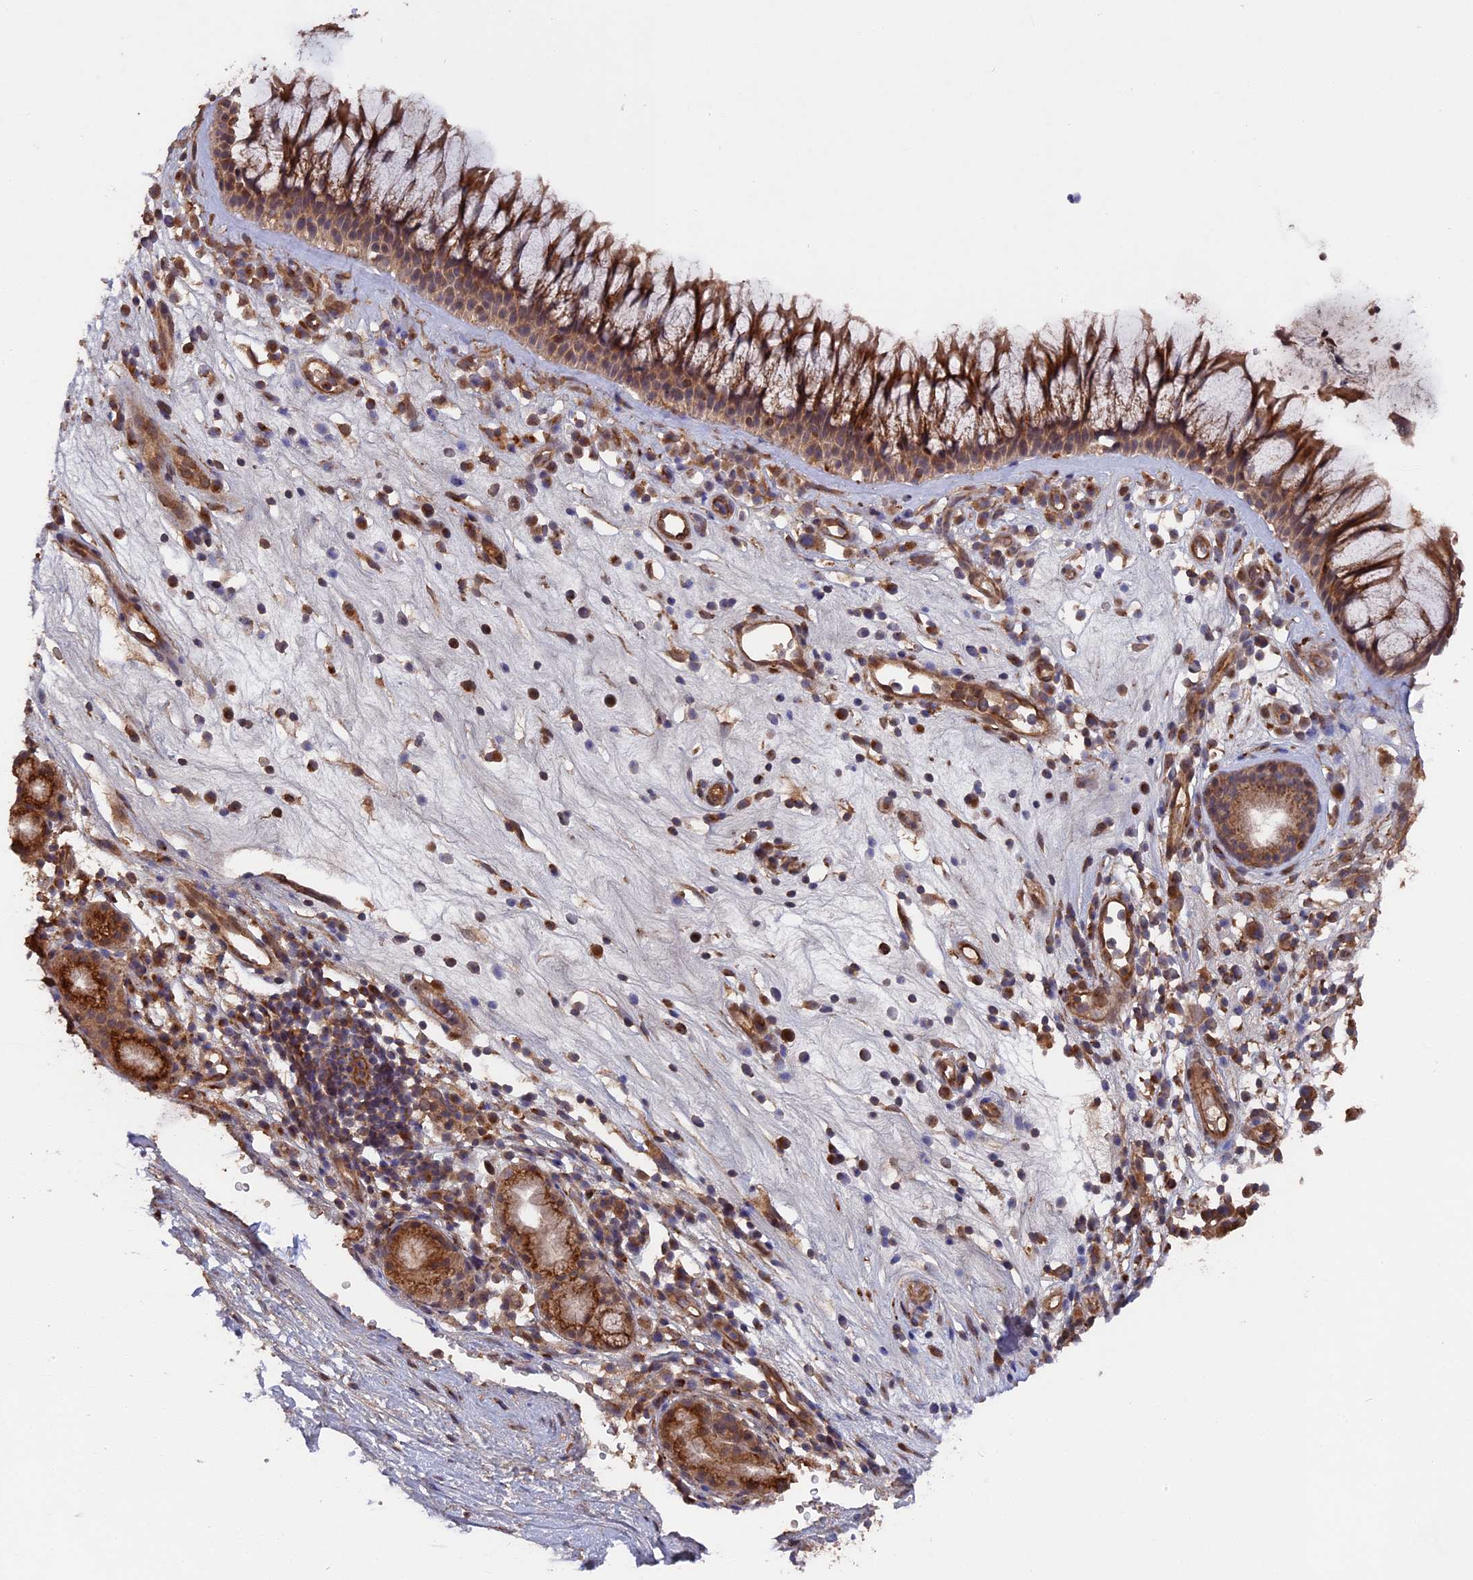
{"staining": {"intensity": "moderate", "quantity": ">75%", "location": "cytoplasmic/membranous"}, "tissue": "nasopharynx", "cell_type": "Respiratory epithelial cells", "image_type": "normal", "snomed": [{"axis": "morphology", "description": "Normal tissue, NOS"}, {"axis": "morphology", "description": "Inflammation, NOS"}, {"axis": "morphology", "description": "Malignant melanoma, Metastatic site"}, {"axis": "topography", "description": "Nasopharynx"}], "caption": "Brown immunohistochemical staining in normal human nasopharynx reveals moderate cytoplasmic/membranous positivity in about >75% of respiratory epithelial cells.", "gene": "TELO2", "patient": {"sex": "male", "age": 70}}